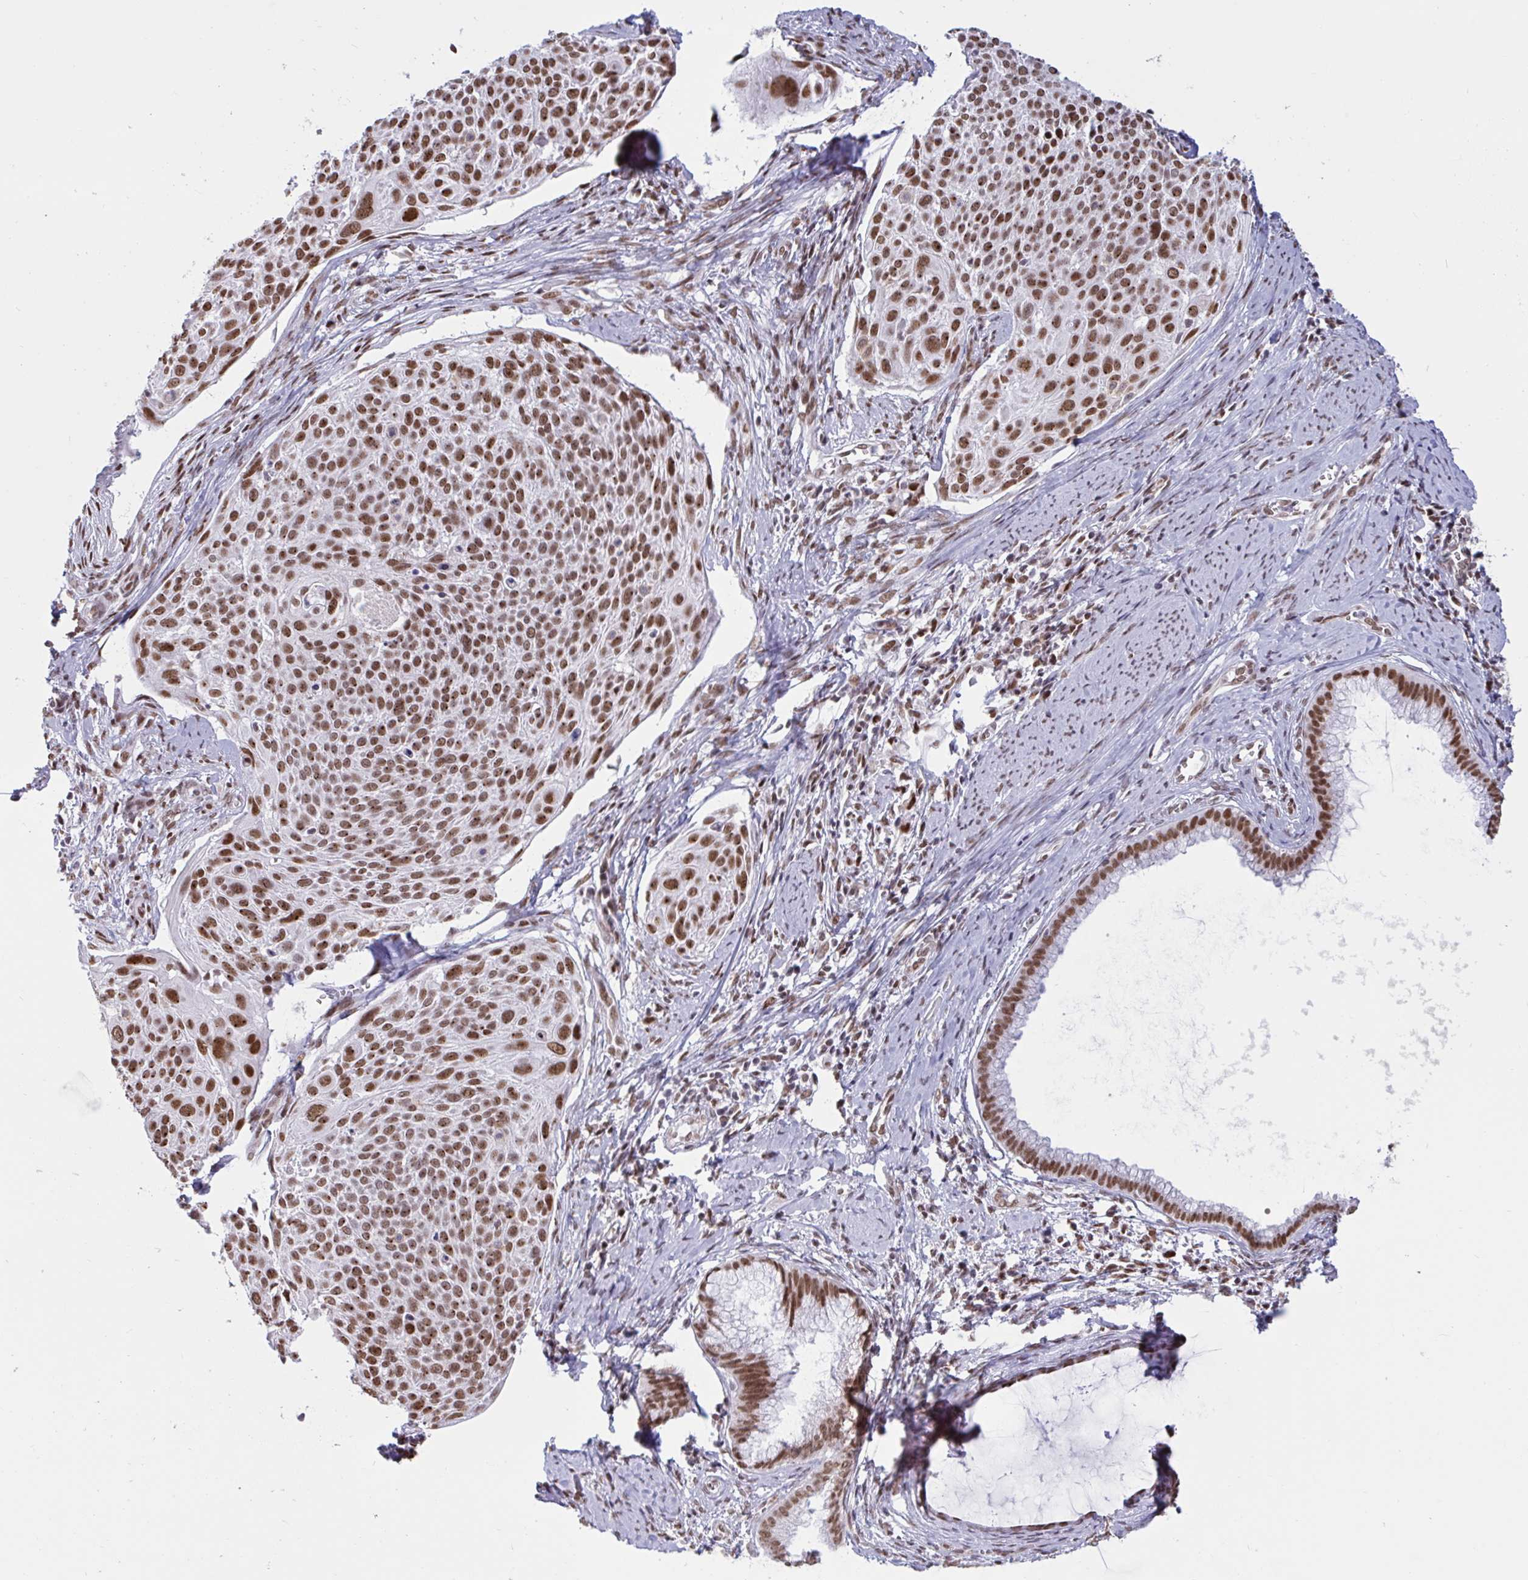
{"staining": {"intensity": "strong", "quantity": ">75%", "location": "nuclear"}, "tissue": "cervical cancer", "cell_type": "Tumor cells", "image_type": "cancer", "snomed": [{"axis": "morphology", "description": "Squamous cell carcinoma, NOS"}, {"axis": "topography", "description": "Cervix"}], "caption": "Brown immunohistochemical staining in cervical cancer (squamous cell carcinoma) demonstrates strong nuclear expression in approximately >75% of tumor cells.", "gene": "CBFA2T2", "patient": {"sex": "female", "age": 39}}